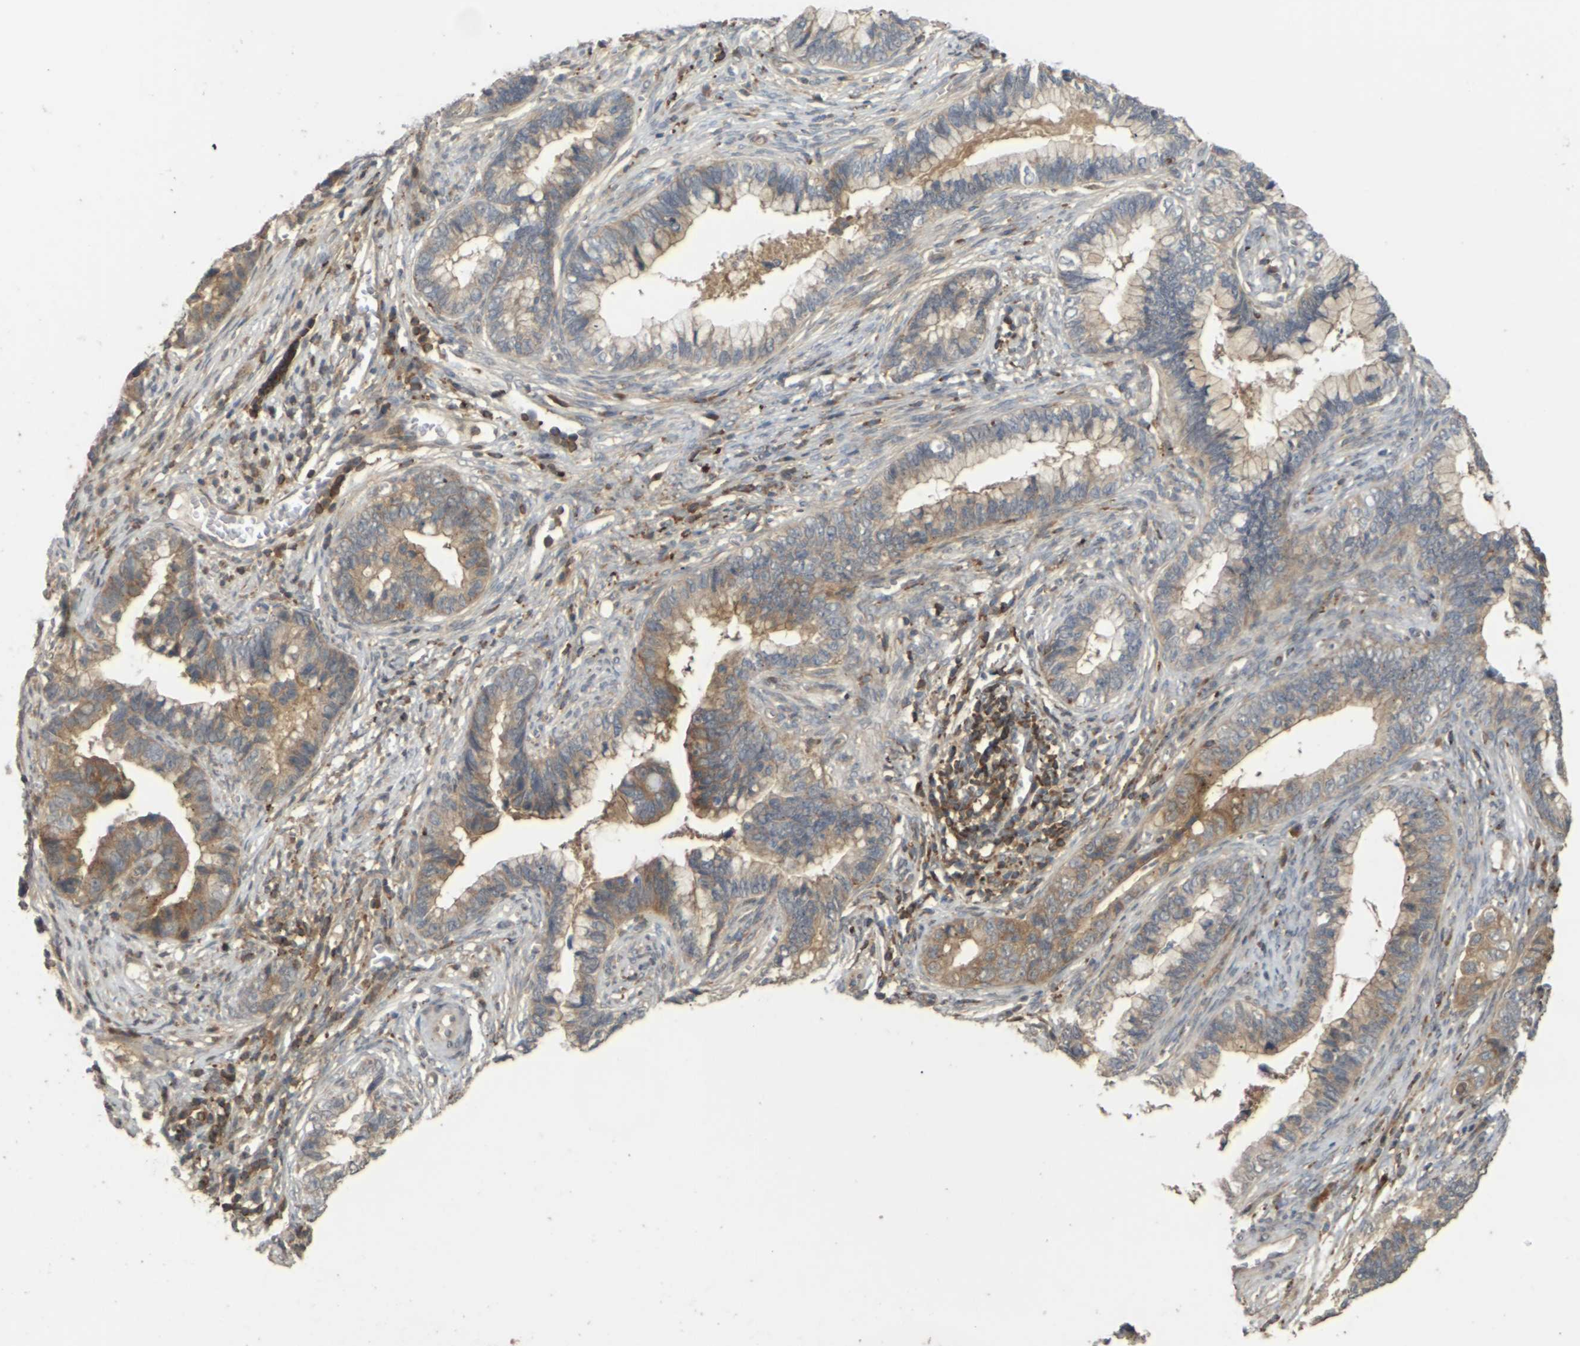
{"staining": {"intensity": "moderate", "quantity": "25%-75%", "location": "cytoplasmic/membranous"}, "tissue": "cervical cancer", "cell_type": "Tumor cells", "image_type": "cancer", "snomed": [{"axis": "morphology", "description": "Adenocarcinoma, NOS"}, {"axis": "topography", "description": "Cervix"}], "caption": "A medium amount of moderate cytoplasmic/membranous positivity is identified in about 25%-75% of tumor cells in cervical cancer tissue.", "gene": "KSR1", "patient": {"sex": "female", "age": 44}}